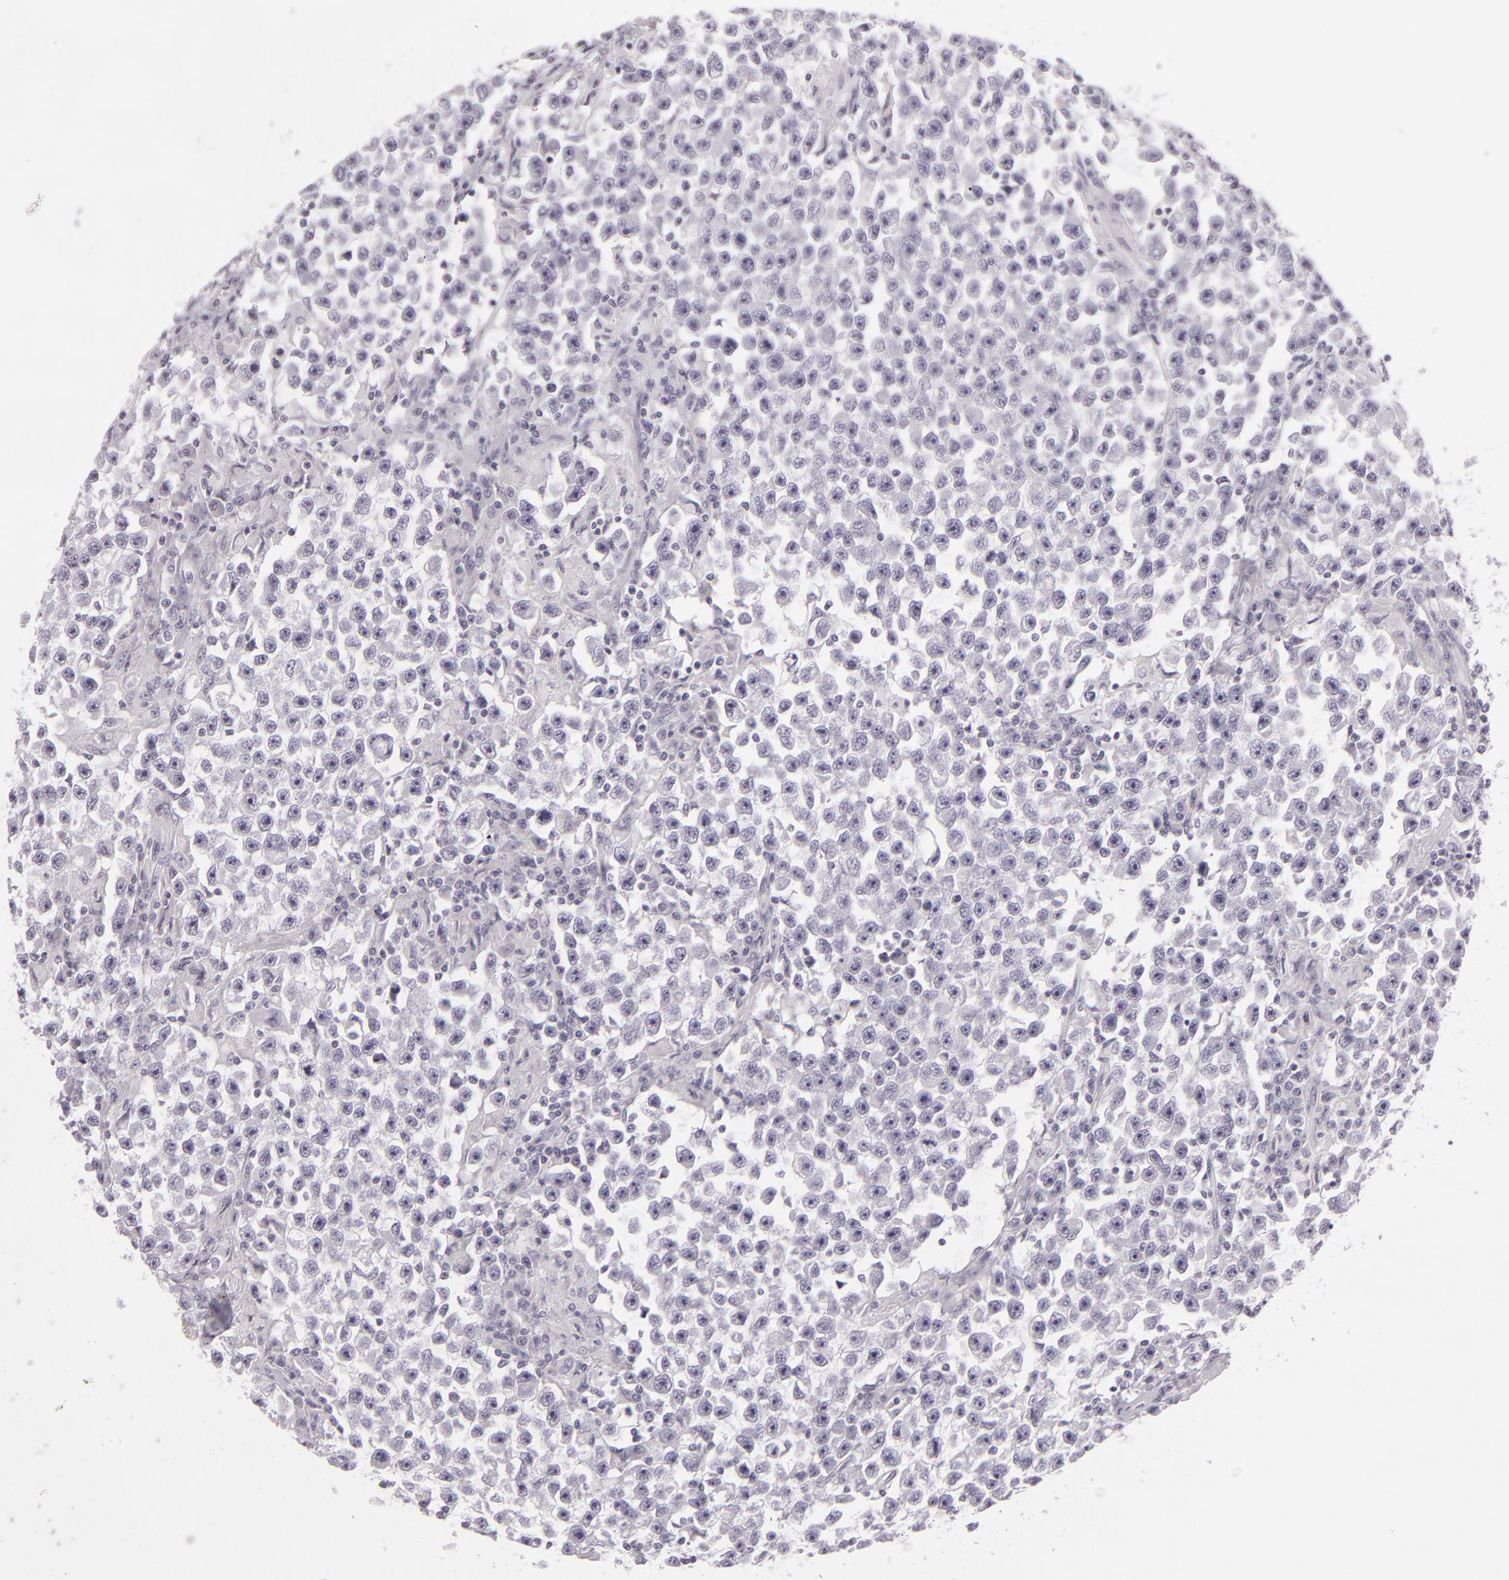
{"staining": {"intensity": "negative", "quantity": "none", "location": "none"}, "tissue": "testis cancer", "cell_type": "Tumor cells", "image_type": "cancer", "snomed": [{"axis": "morphology", "description": "Seminoma, NOS"}, {"axis": "topography", "description": "Testis"}], "caption": "Protein analysis of testis seminoma reveals no significant positivity in tumor cells.", "gene": "MCM3", "patient": {"sex": "male", "age": 33}}